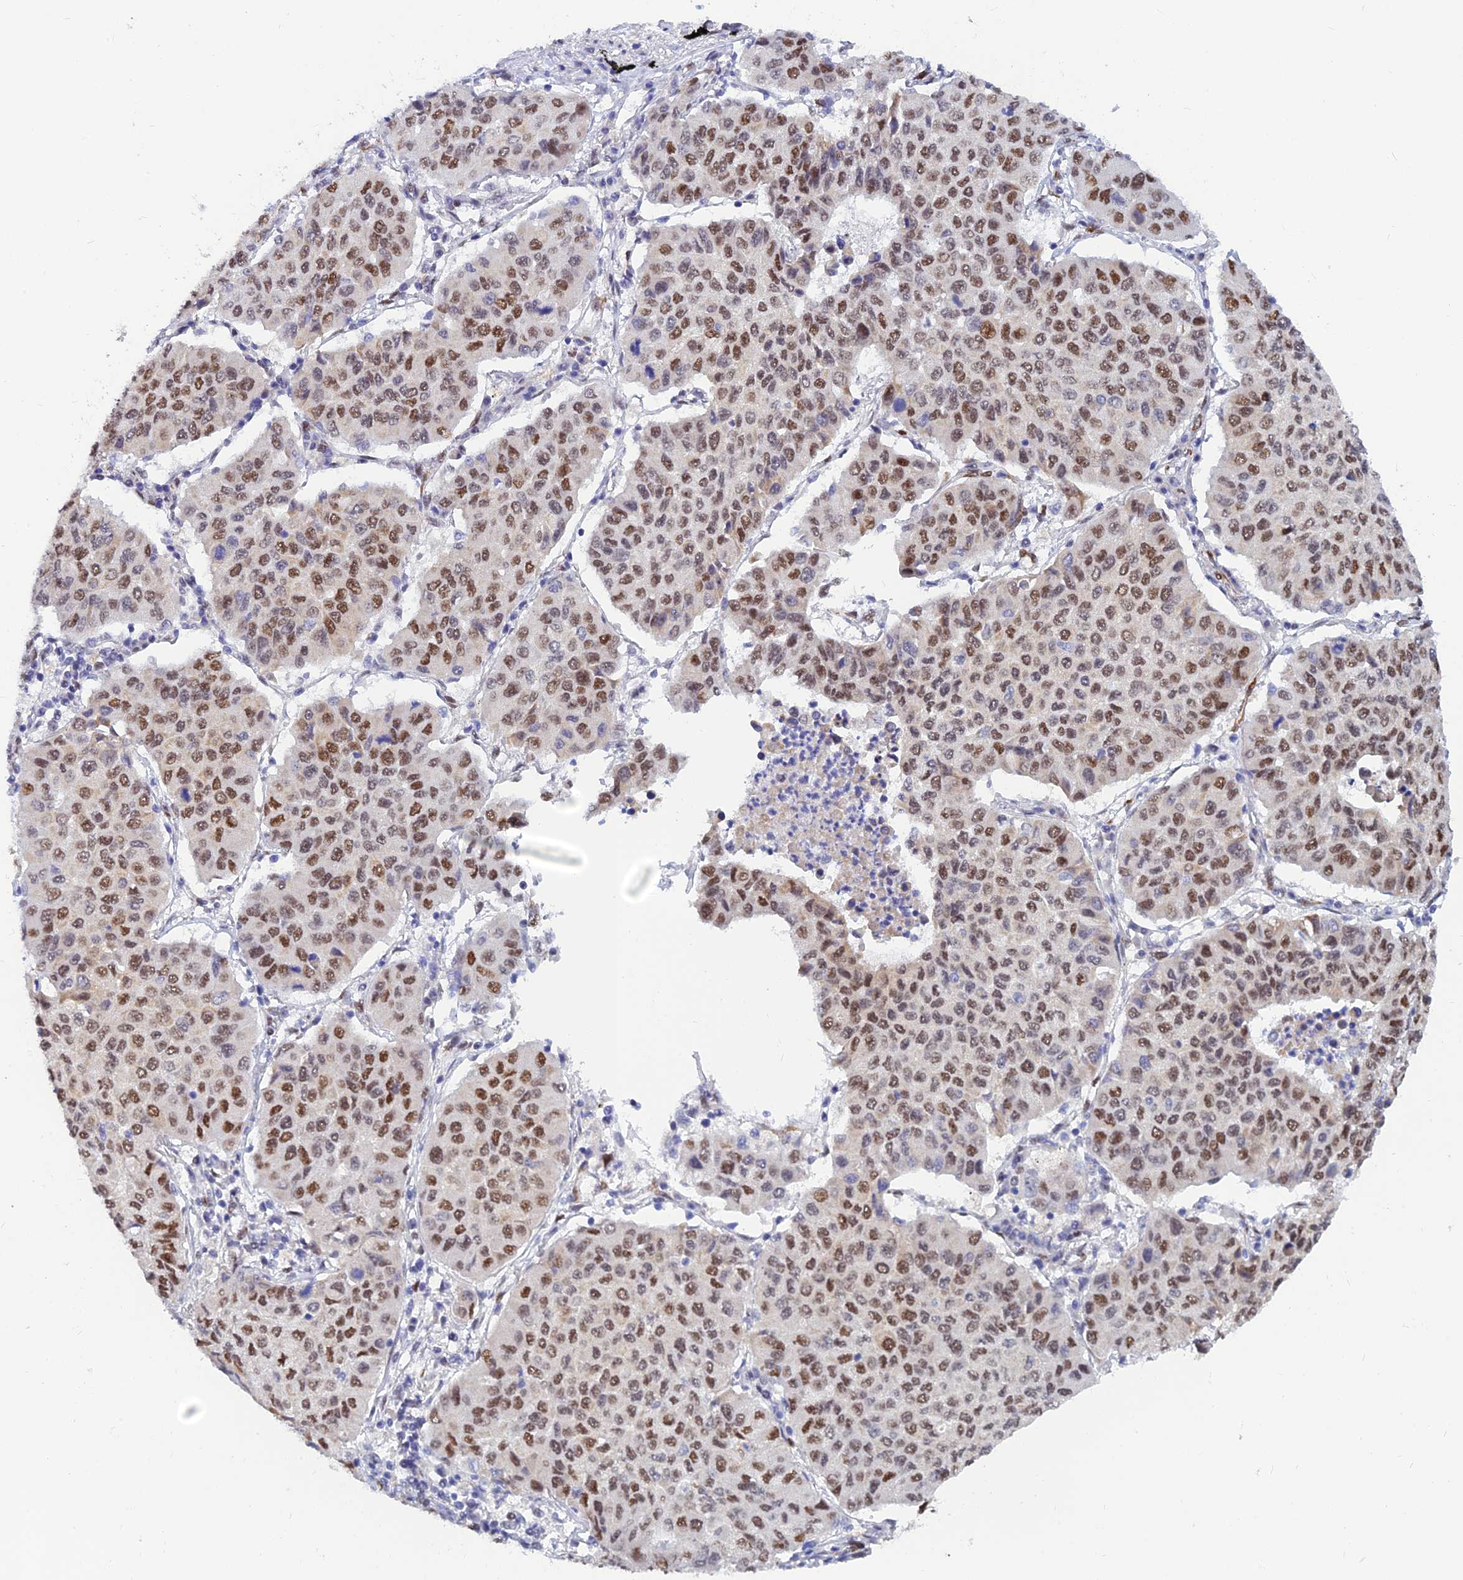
{"staining": {"intensity": "moderate", "quantity": ">75%", "location": "nuclear"}, "tissue": "lung cancer", "cell_type": "Tumor cells", "image_type": "cancer", "snomed": [{"axis": "morphology", "description": "Squamous cell carcinoma, NOS"}, {"axis": "topography", "description": "Lung"}], "caption": "Protein staining by immunohistochemistry demonstrates moderate nuclear positivity in approximately >75% of tumor cells in lung cancer. The staining was performed using DAB to visualize the protein expression in brown, while the nuclei were stained in blue with hematoxylin (Magnification: 20x).", "gene": "CLK4", "patient": {"sex": "male", "age": 74}}